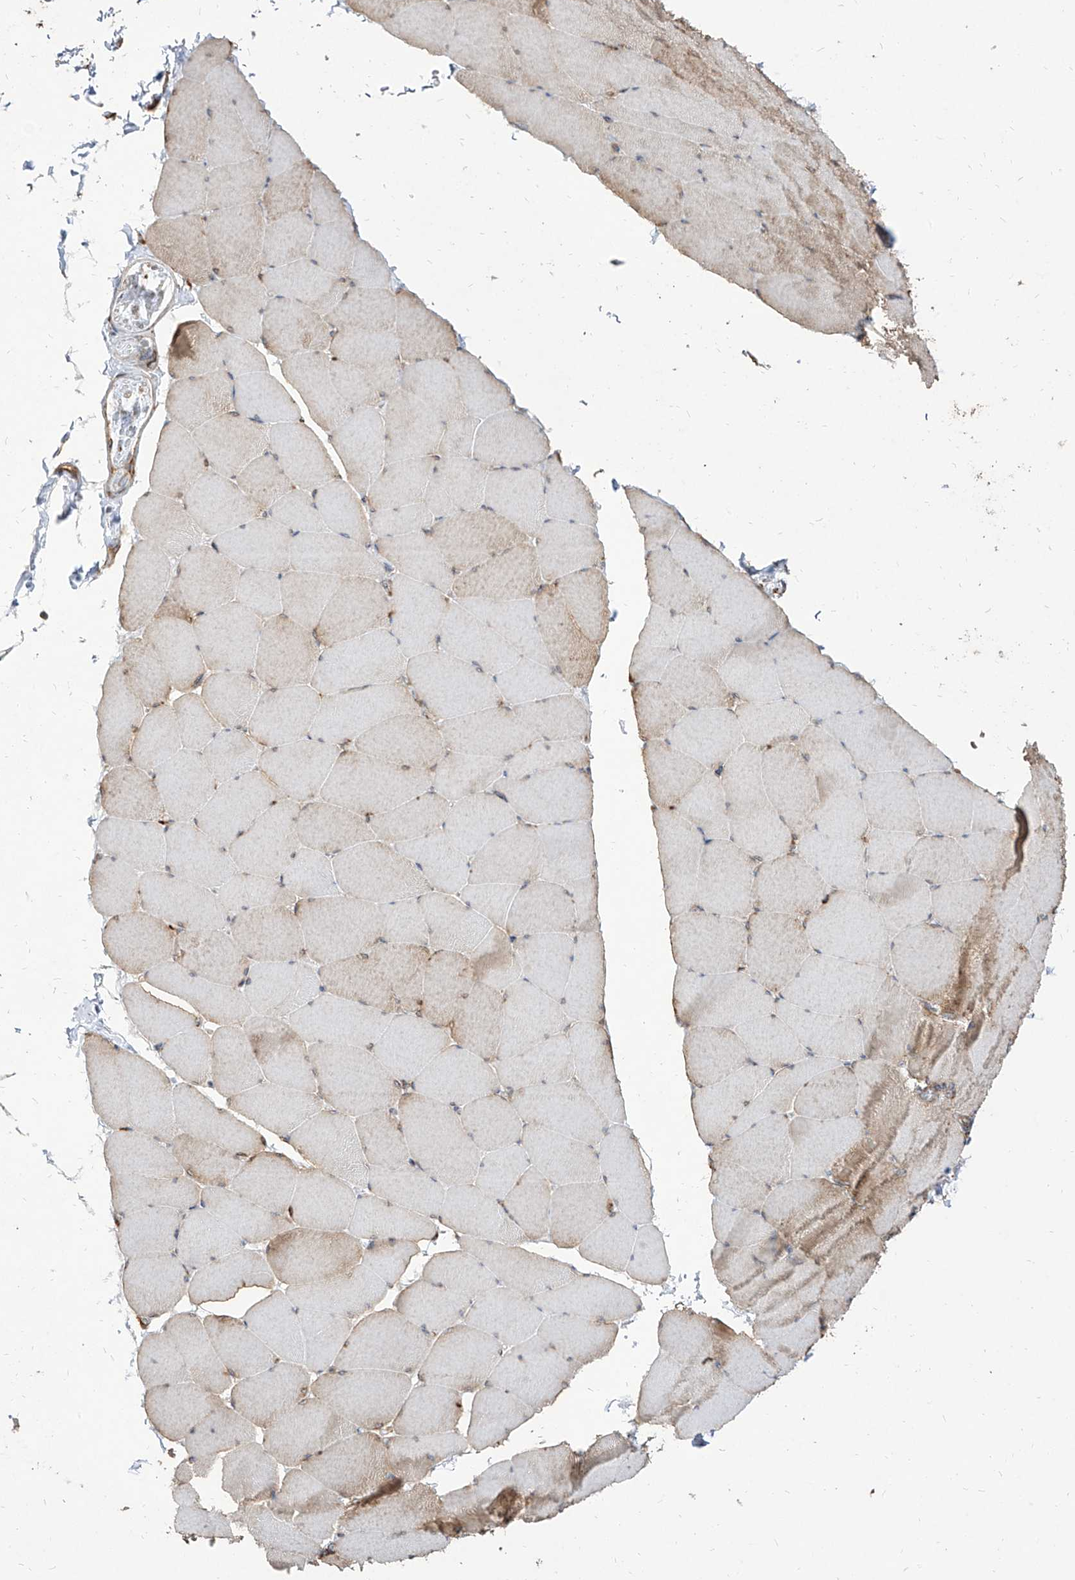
{"staining": {"intensity": "weak", "quantity": "25%-75%", "location": "cytoplasmic/membranous"}, "tissue": "skeletal muscle", "cell_type": "Myocytes", "image_type": "normal", "snomed": [{"axis": "morphology", "description": "Normal tissue, NOS"}, {"axis": "topography", "description": "Skeletal muscle"}], "caption": "Immunohistochemical staining of benign skeletal muscle displays weak cytoplasmic/membranous protein positivity in about 25%-75% of myocytes.", "gene": "RPS25", "patient": {"sex": "male", "age": 62}}